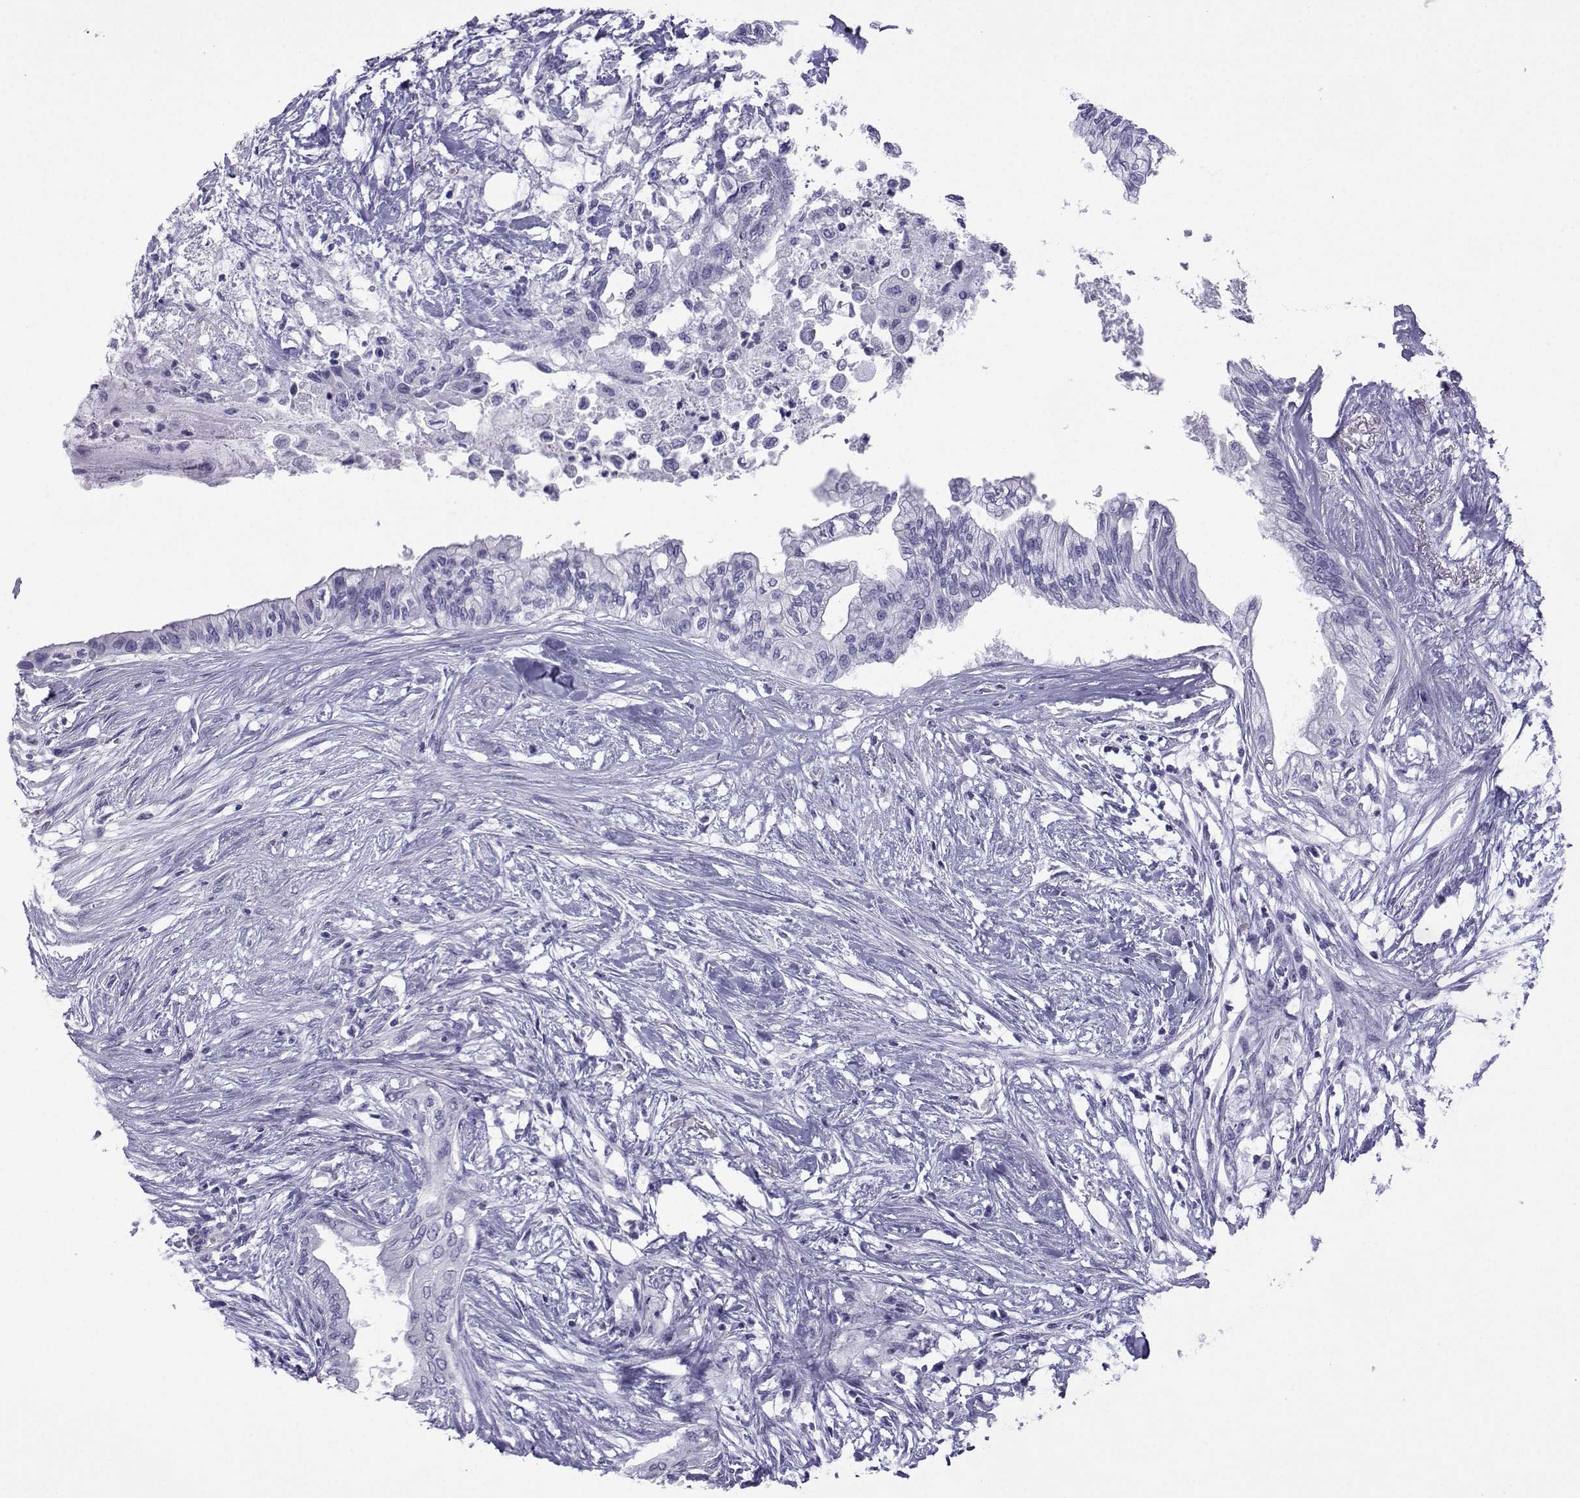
{"staining": {"intensity": "negative", "quantity": "none", "location": "none"}, "tissue": "pancreatic cancer", "cell_type": "Tumor cells", "image_type": "cancer", "snomed": [{"axis": "morphology", "description": "Normal tissue, NOS"}, {"axis": "morphology", "description": "Adenocarcinoma, NOS"}, {"axis": "topography", "description": "Pancreas"}, {"axis": "topography", "description": "Duodenum"}], "caption": "An immunohistochemistry (IHC) image of pancreatic cancer (adenocarcinoma) is shown. There is no staining in tumor cells of pancreatic cancer (adenocarcinoma). (DAB (3,3'-diaminobenzidine) immunohistochemistry (IHC) with hematoxylin counter stain).", "gene": "TRIM46", "patient": {"sex": "female", "age": 60}}